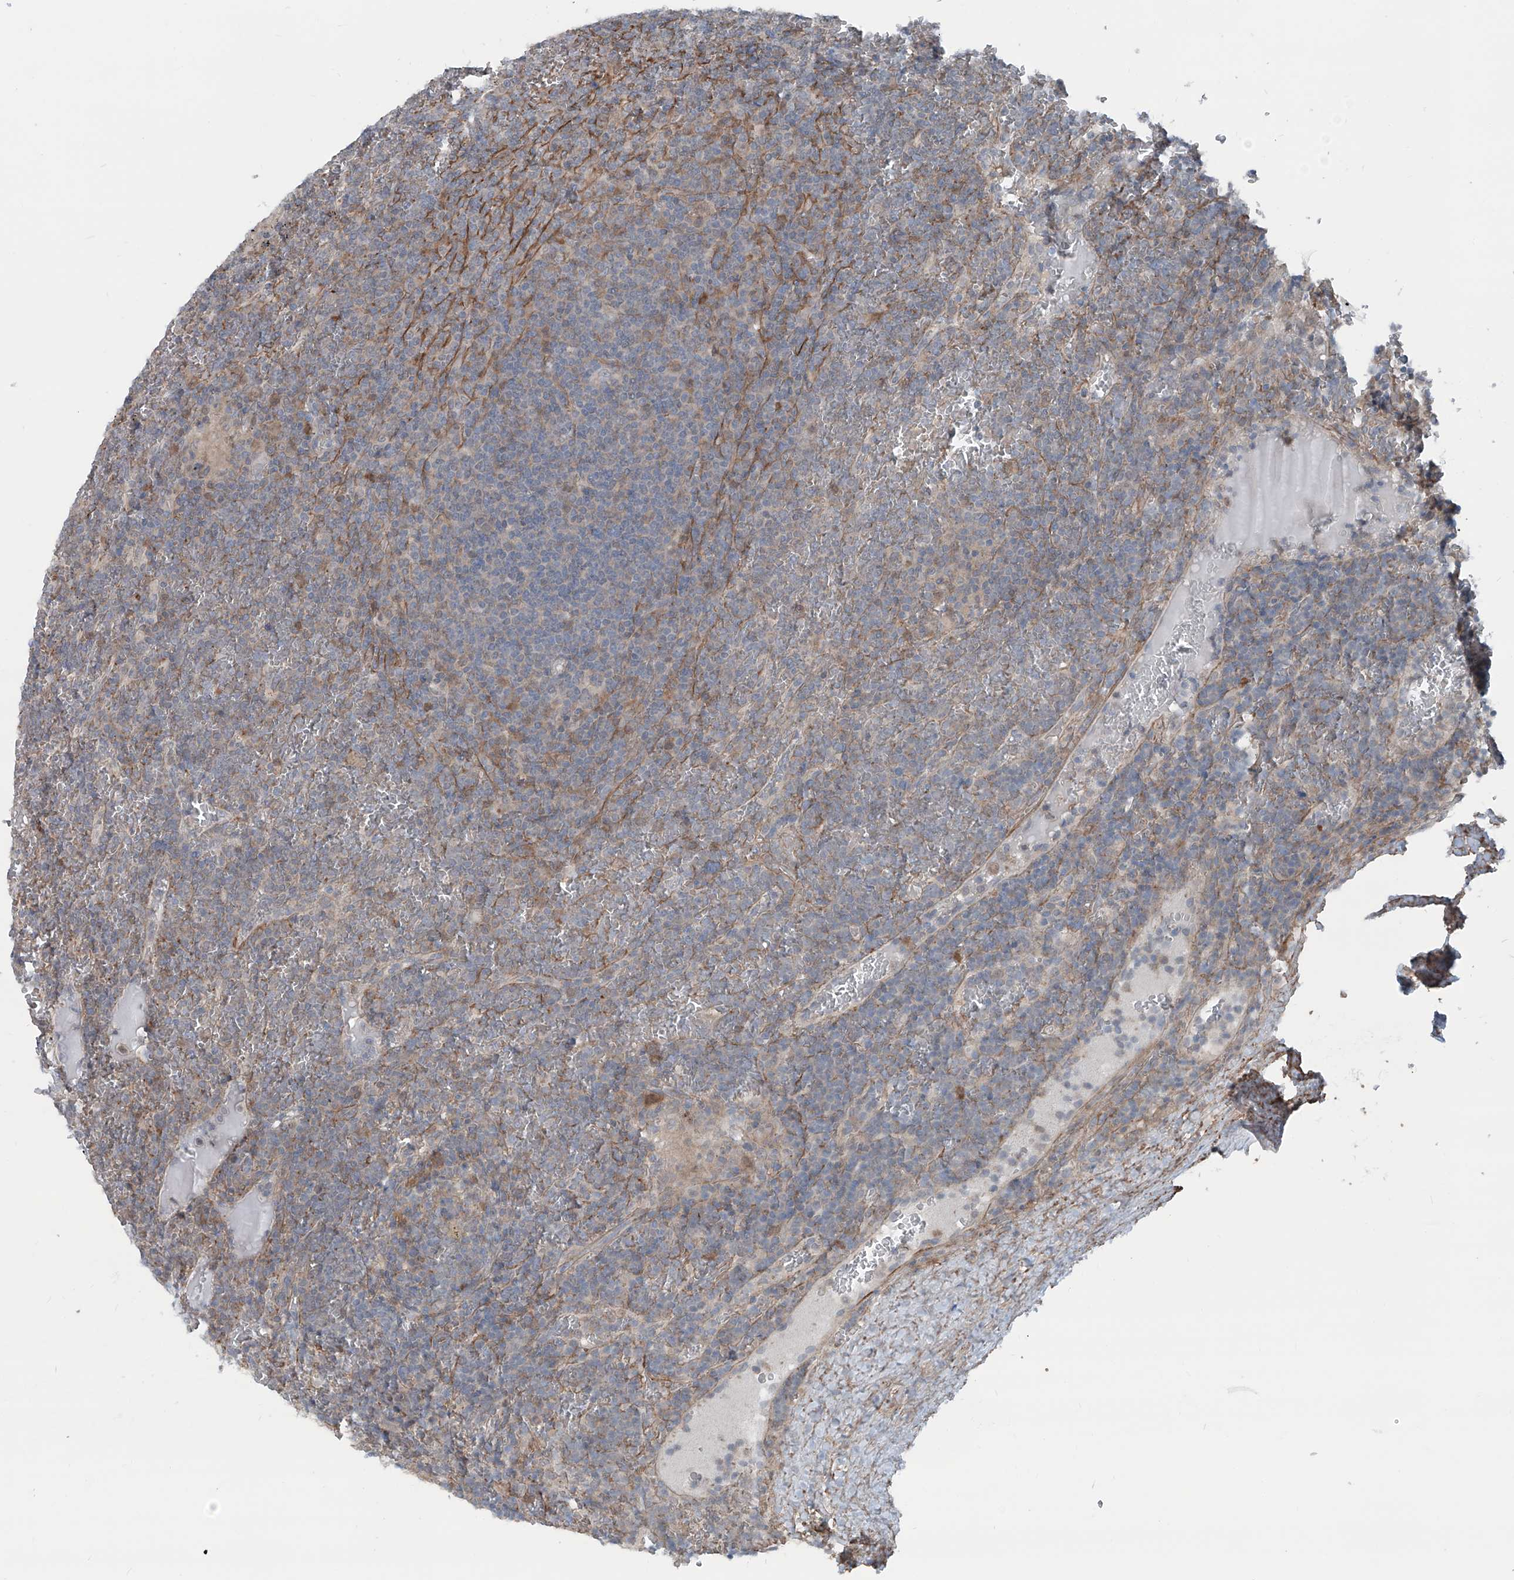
{"staining": {"intensity": "negative", "quantity": "none", "location": "none"}, "tissue": "lymphoma", "cell_type": "Tumor cells", "image_type": "cancer", "snomed": [{"axis": "morphology", "description": "Malignant lymphoma, non-Hodgkin's type, Low grade"}, {"axis": "topography", "description": "Spleen"}], "caption": "IHC micrograph of neoplastic tissue: human lymphoma stained with DAB (3,3'-diaminobenzidine) shows no significant protein staining in tumor cells.", "gene": "HSPB11", "patient": {"sex": "female", "age": 19}}